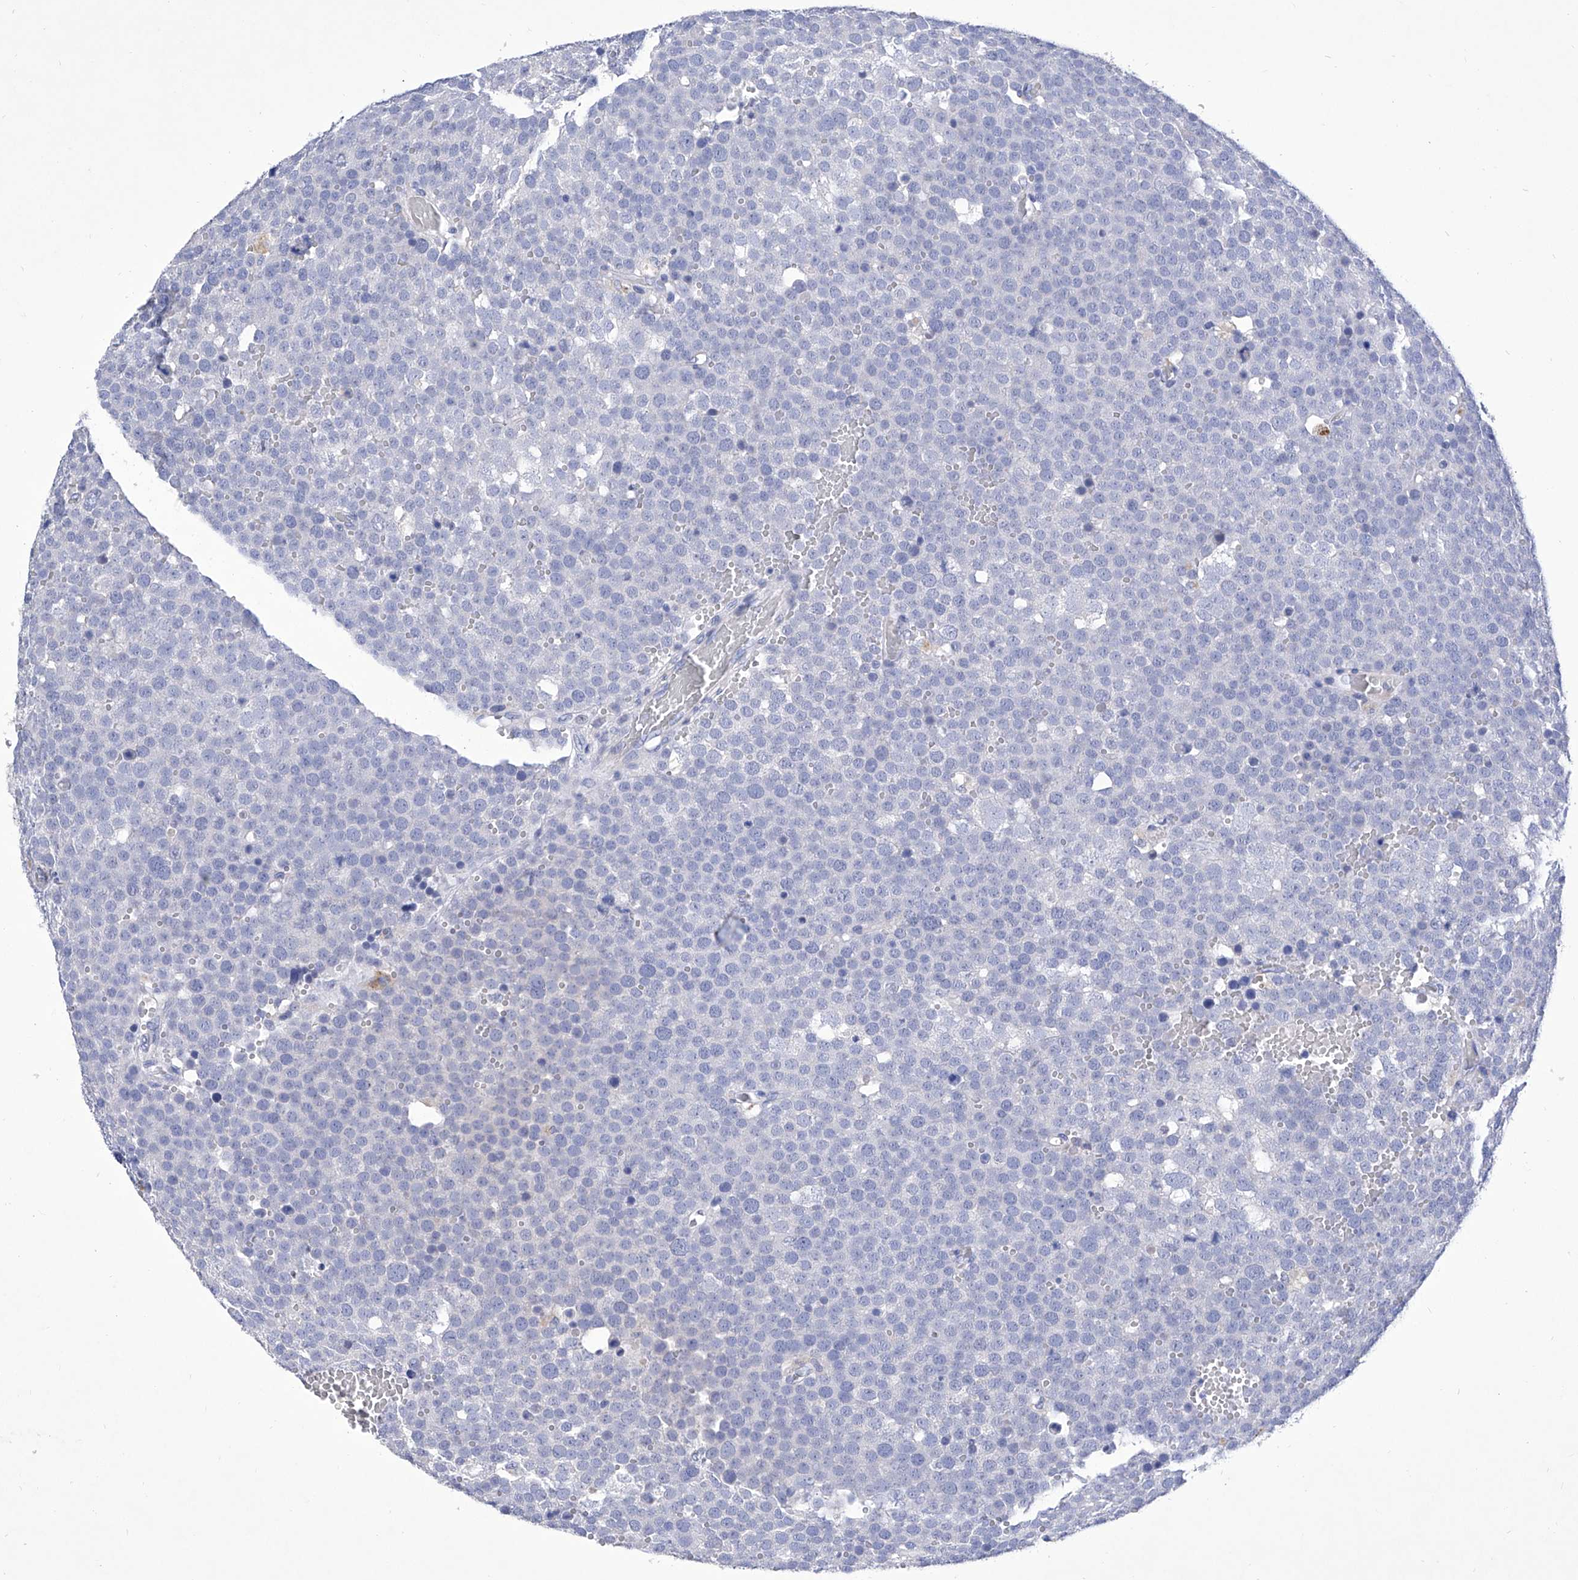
{"staining": {"intensity": "negative", "quantity": "none", "location": "none"}, "tissue": "testis cancer", "cell_type": "Tumor cells", "image_type": "cancer", "snomed": [{"axis": "morphology", "description": "Seminoma, NOS"}, {"axis": "topography", "description": "Testis"}], "caption": "Immunohistochemical staining of human testis cancer (seminoma) displays no significant expression in tumor cells.", "gene": "IFNL2", "patient": {"sex": "male", "age": 71}}